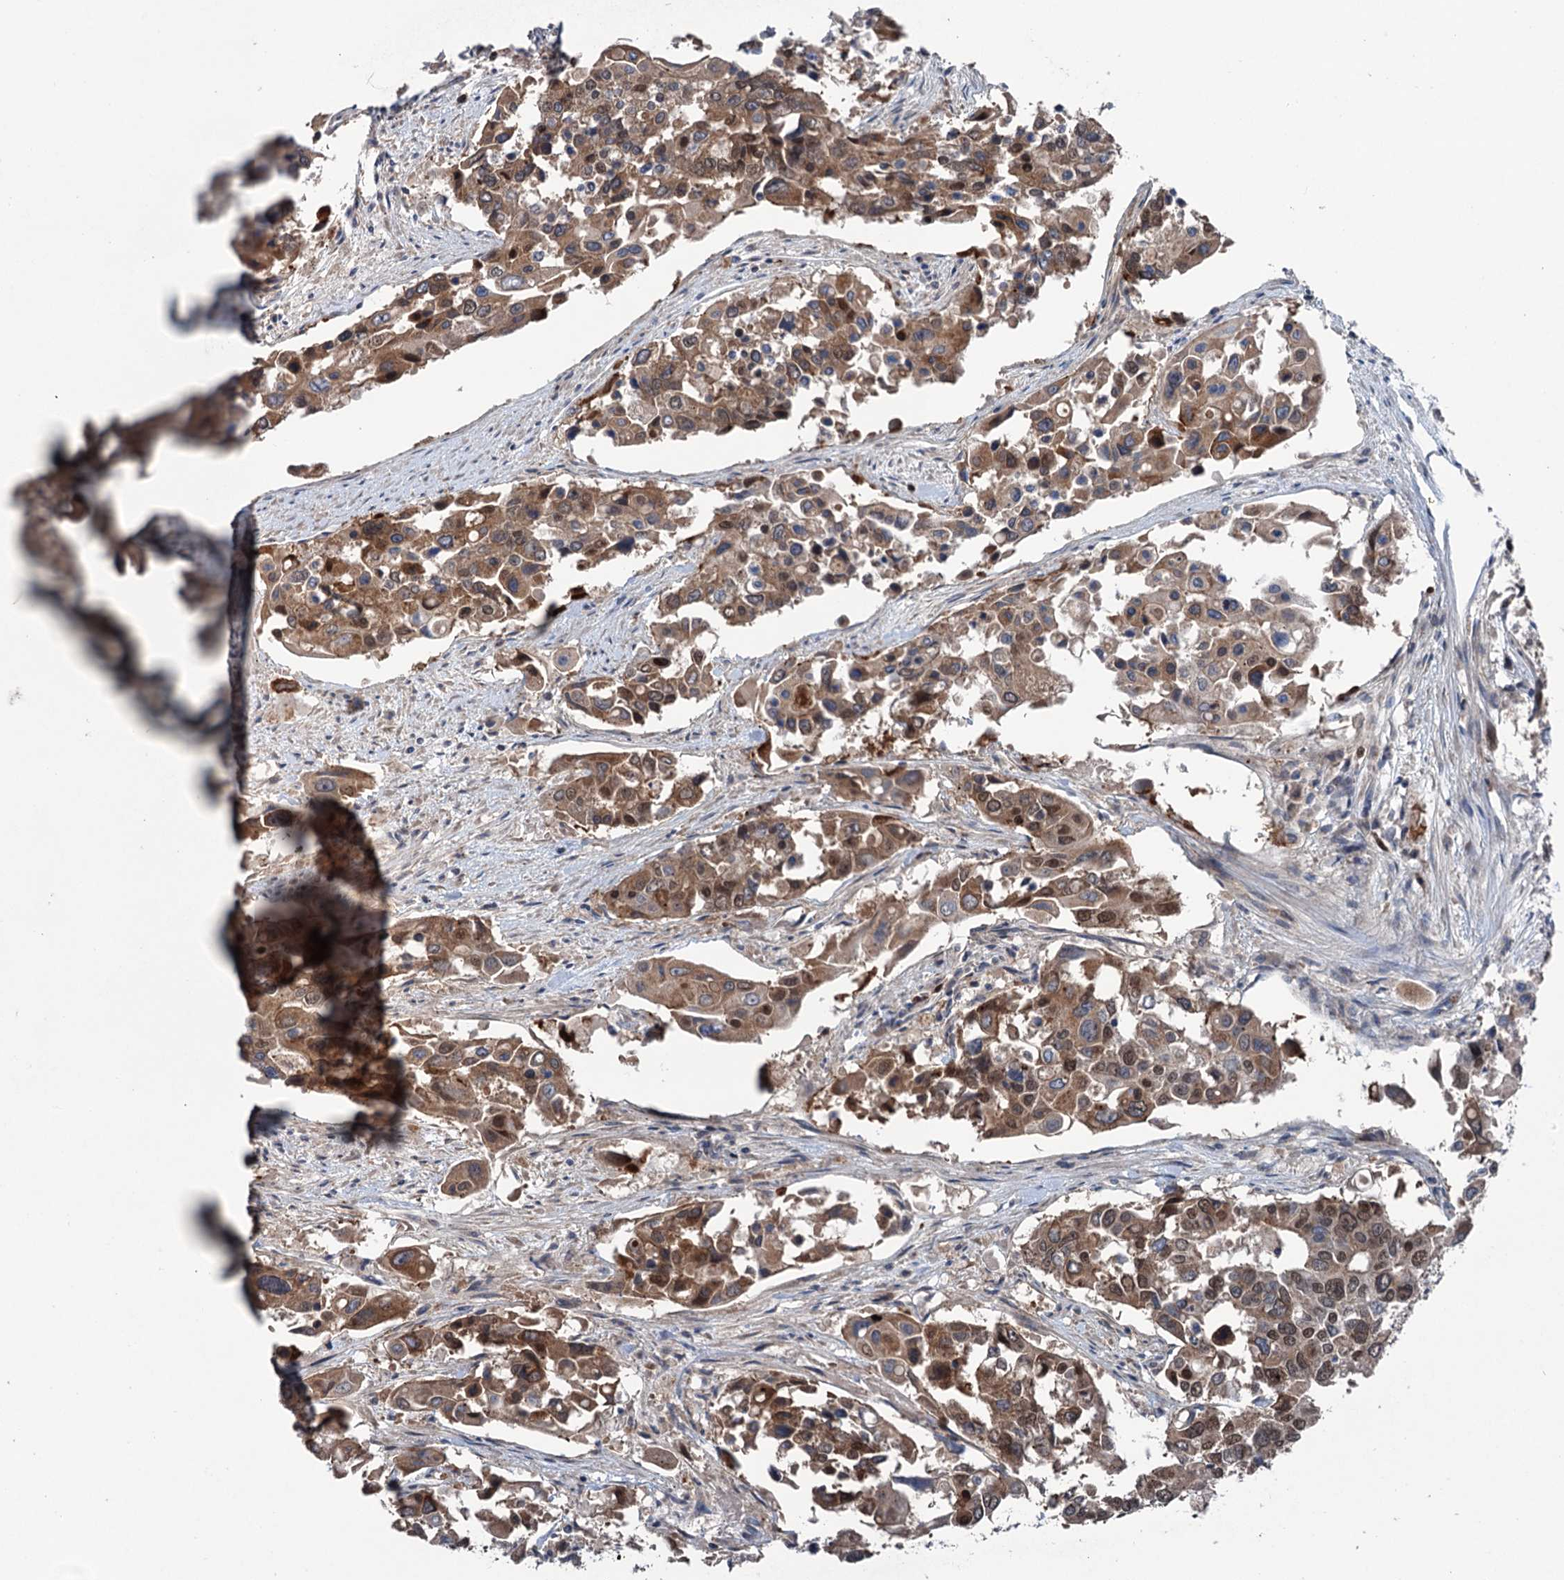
{"staining": {"intensity": "moderate", "quantity": ">75%", "location": "cytoplasmic/membranous,nuclear"}, "tissue": "colorectal cancer", "cell_type": "Tumor cells", "image_type": "cancer", "snomed": [{"axis": "morphology", "description": "Adenocarcinoma, NOS"}, {"axis": "topography", "description": "Colon"}], "caption": "Immunohistochemical staining of human colorectal adenocarcinoma shows medium levels of moderate cytoplasmic/membranous and nuclear staining in approximately >75% of tumor cells. (brown staining indicates protein expression, while blue staining denotes nuclei).", "gene": "NCAPD2", "patient": {"sex": "male", "age": 77}}